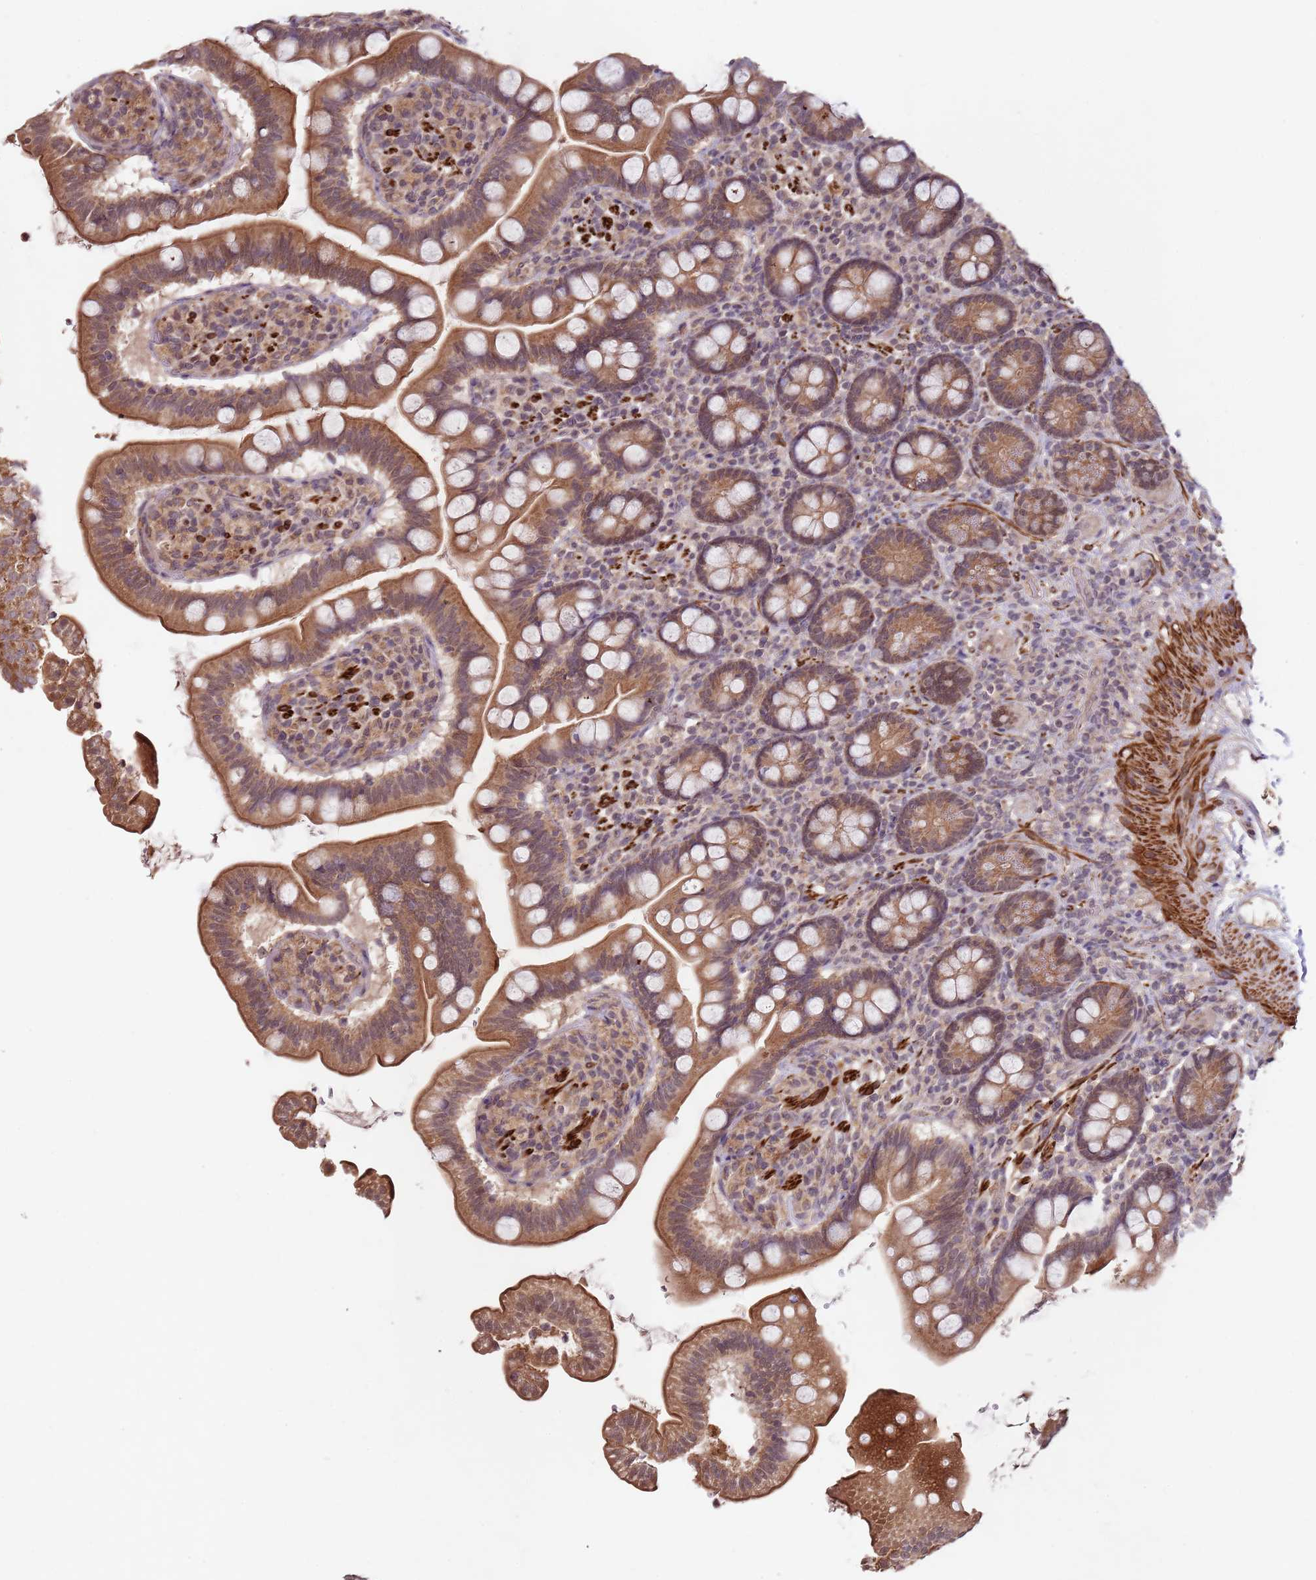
{"staining": {"intensity": "moderate", "quantity": ">75%", "location": "cytoplasmic/membranous"}, "tissue": "small intestine", "cell_type": "Glandular cells", "image_type": "normal", "snomed": [{"axis": "morphology", "description": "Normal tissue, NOS"}, {"axis": "topography", "description": "Small intestine"}], "caption": "Normal small intestine exhibits moderate cytoplasmic/membranous expression in about >75% of glandular cells.", "gene": "LIN37", "patient": {"sex": "female", "age": 64}}